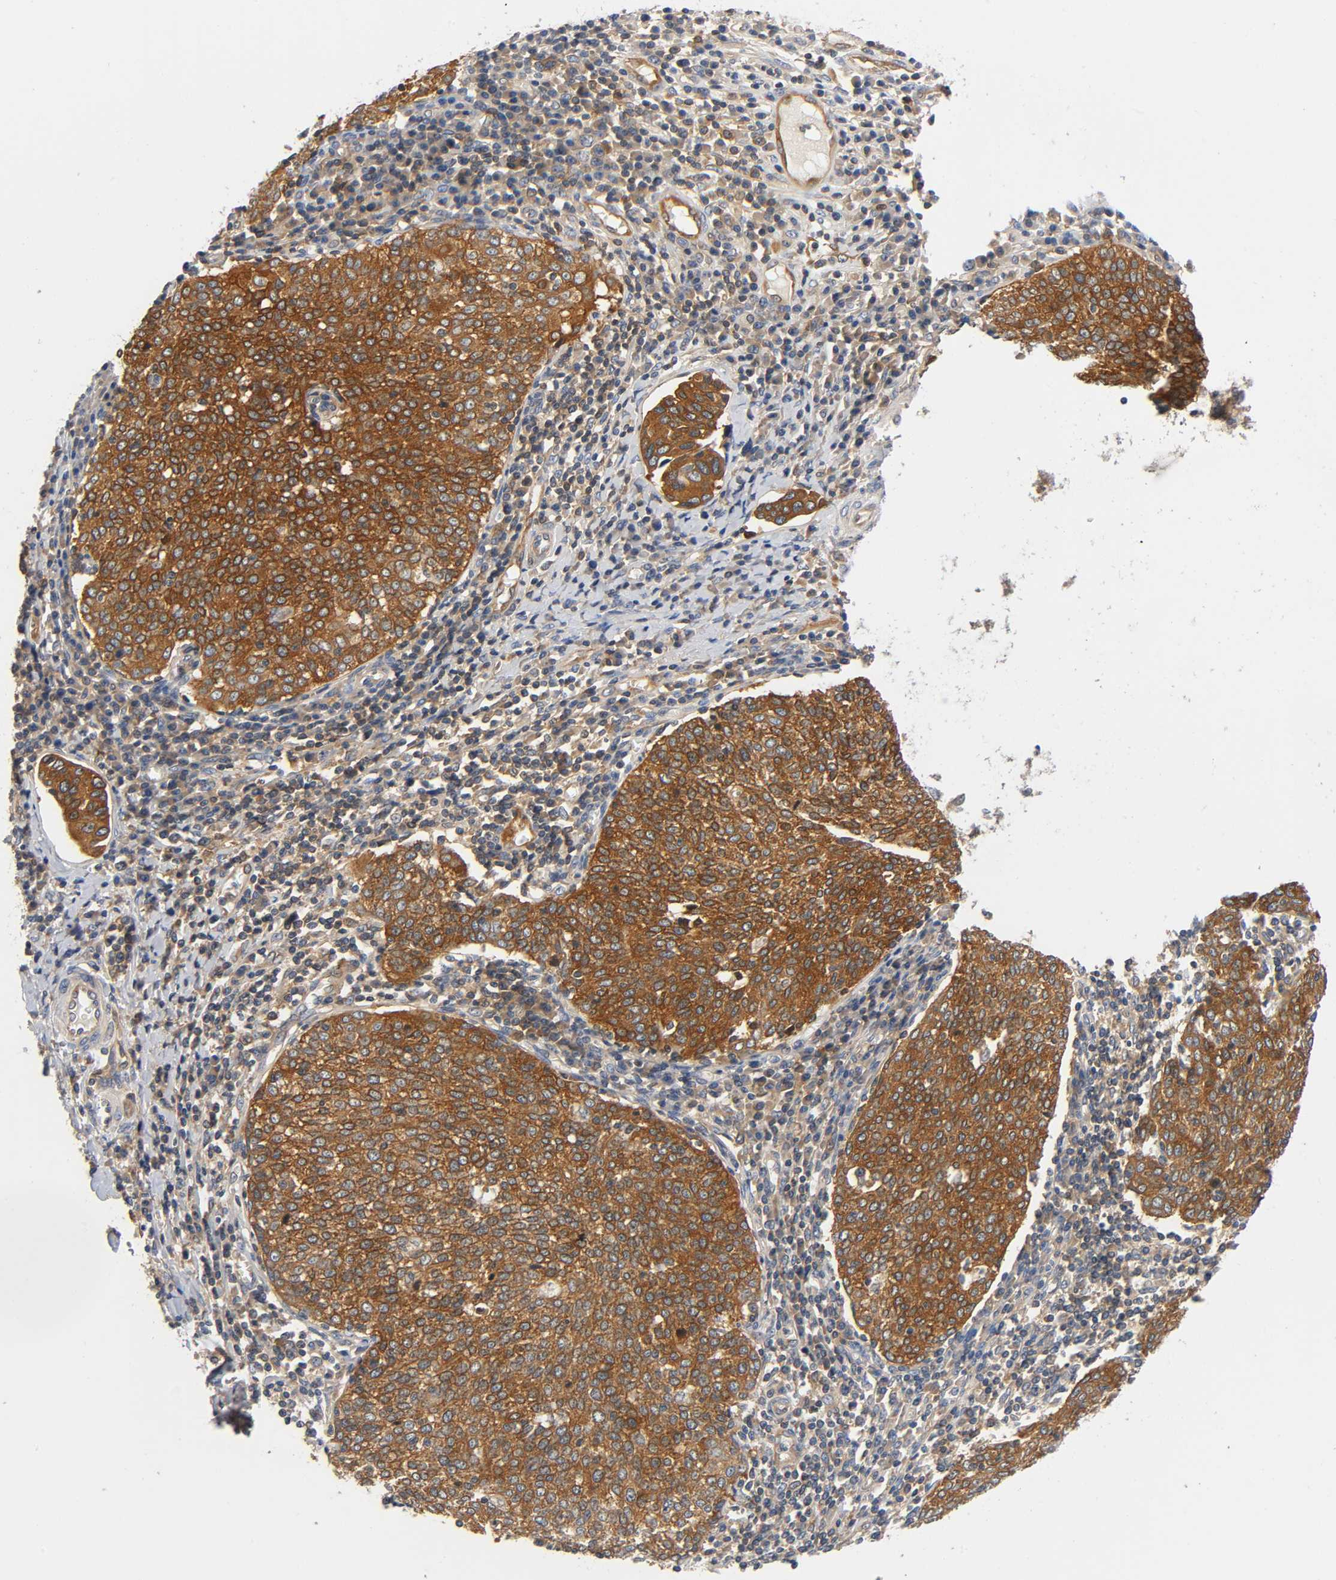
{"staining": {"intensity": "strong", "quantity": ">75%", "location": "cytoplasmic/membranous"}, "tissue": "cervical cancer", "cell_type": "Tumor cells", "image_type": "cancer", "snomed": [{"axis": "morphology", "description": "Squamous cell carcinoma, NOS"}, {"axis": "topography", "description": "Cervix"}], "caption": "This is a histology image of immunohistochemistry (IHC) staining of cervical cancer (squamous cell carcinoma), which shows strong positivity in the cytoplasmic/membranous of tumor cells.", "gene": "PRKAB1", "patient": {"sex": "female", "age": 40}}